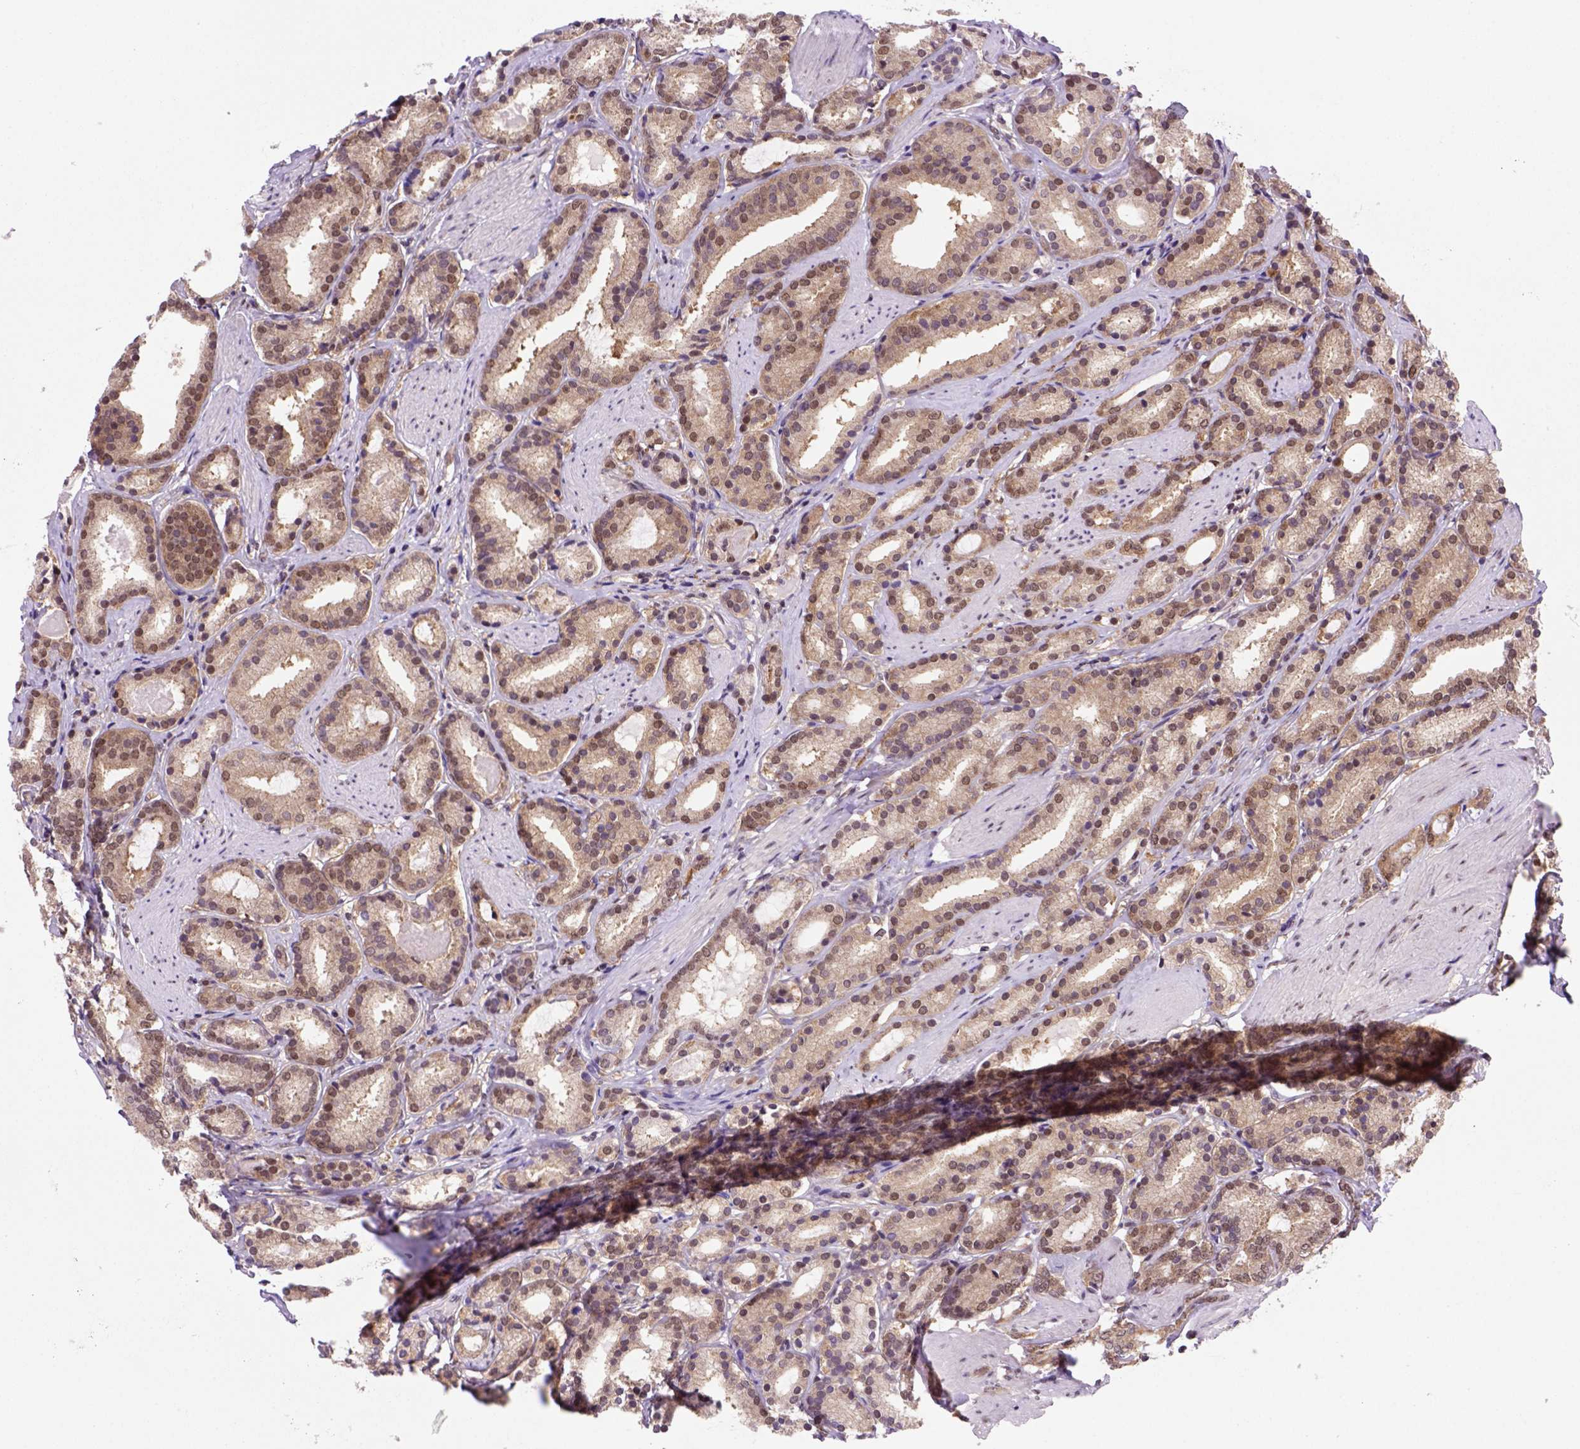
{"staining": {"intensity": "moderate", "quantity": ">75%", "location": "cytoplasmic/membranous,nuclear"}, "tissue": "prostate cancer", "cell_type": "Tumor cells", "image_type": "cancer", "snomed": [{"axis": "morphology", "description": "Adenocarcinoma, High grade"}, {"axis": "topography", "description": "Prostate"}], "caption": "Human high-grade adenocarcinoma (prostate) stained with a brown dye exhibits moderate cytoplasmic/membranous and nuclear positive expression in about >75% of tumor cells.", "gene": "PSMC2", "patient": {"sex": "male", "age": 63}}